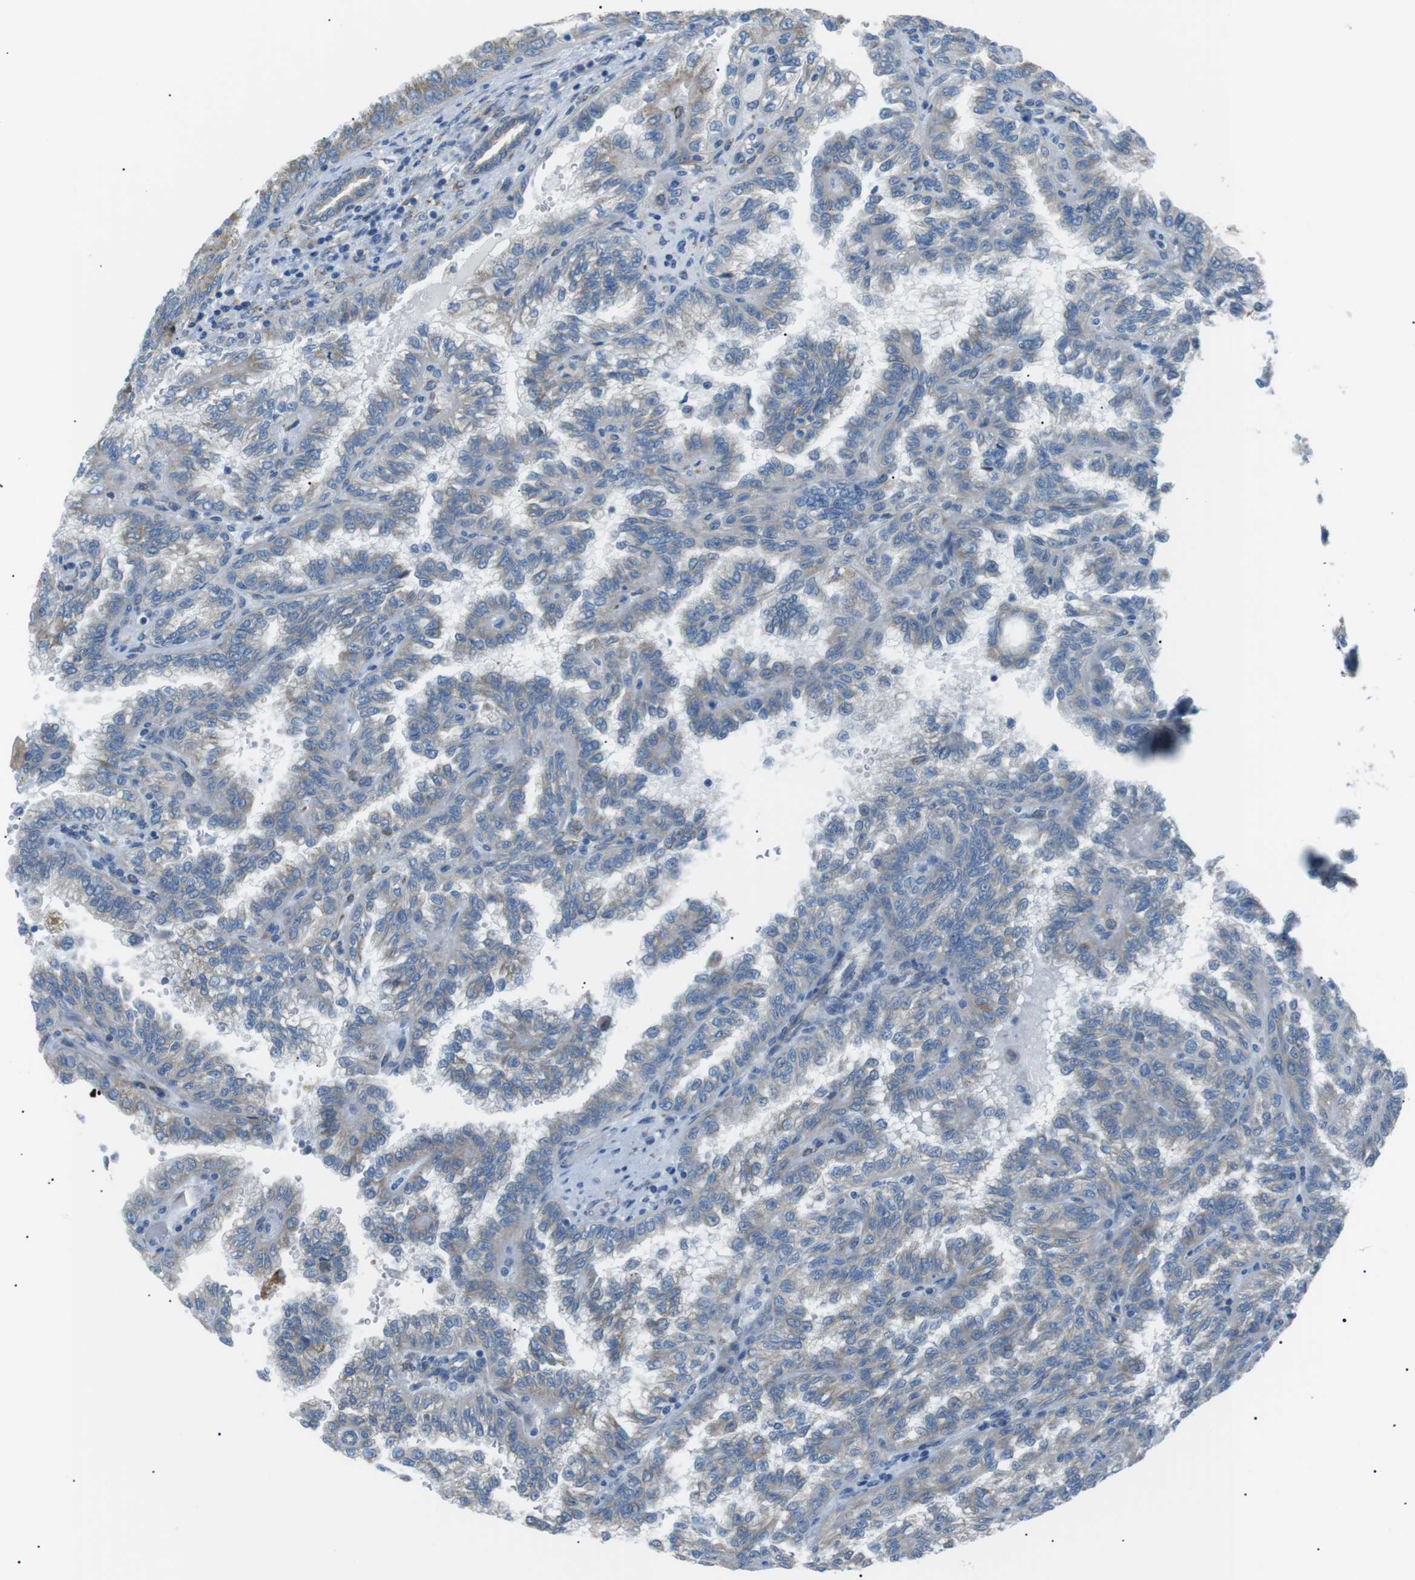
{"staining": {"intensity": "weak", "quantity": ">75%", "location": "cytoplasmic/membranous"}, "tissue": "renal cancer", "cell_type": "Tumor cells", "image_type": "cancer", "snomed": [{"axis": "morphology", "description": "Inflammation, NOS"}, {"axis": "morphology", "description": "Adenocarcinoma, NOS"}, {"axis": "topography", "description": "Kidney"}], "caption": "Renal adenocarcinoma tissue shows weak cytoplasmic/membranous staining in about >75% of tumor cells", "gene": "MTARC2", "patient": {"sex": "male", "age": 68}}